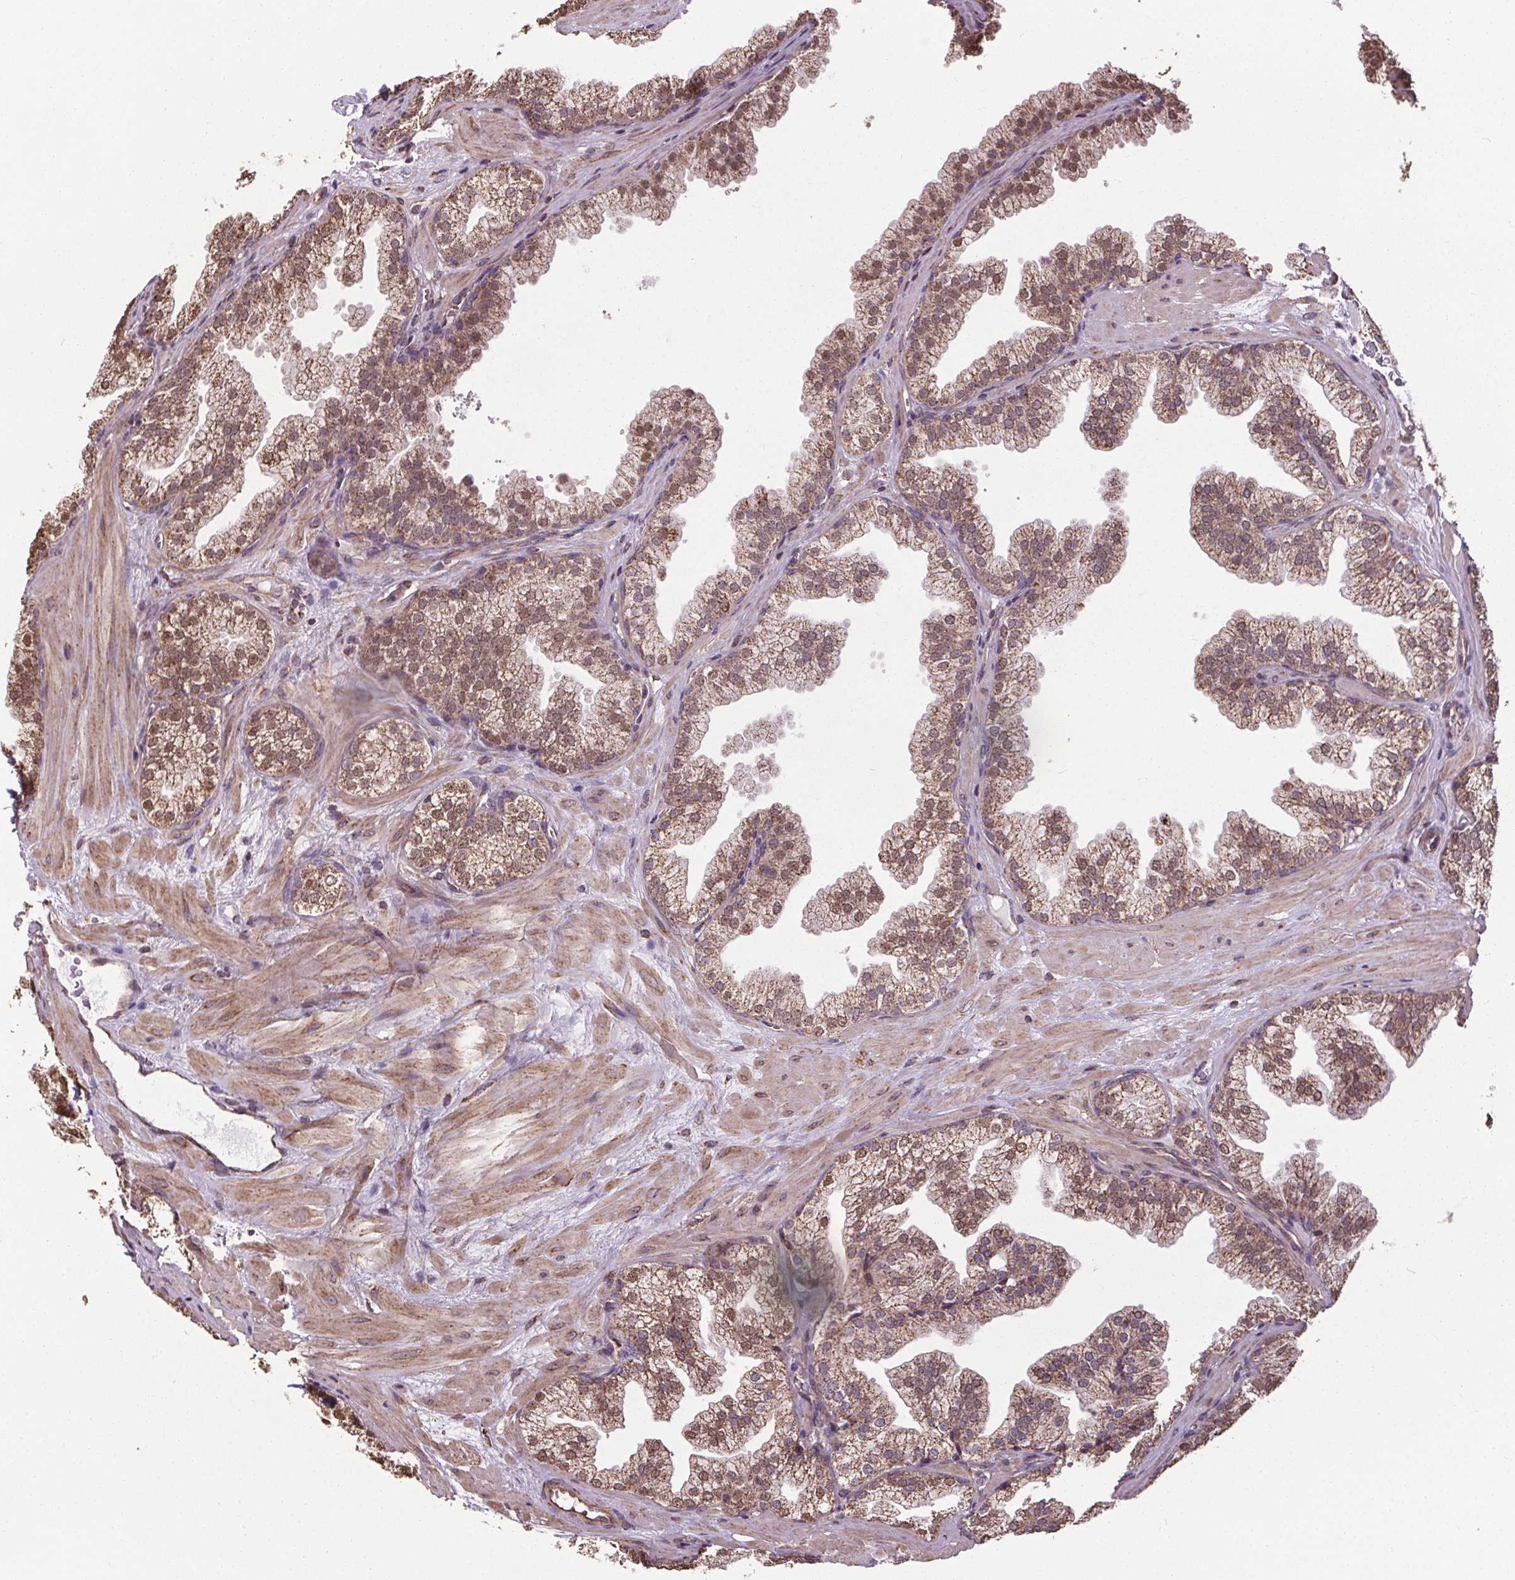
{"staining": {"intensity": "moderate", "quantity": "25%-75%", "location": "cytoplasmic/membranous,nuclear"}, "tissue": "prostate", "cell_type": "Glandular cells", "image_type": "normal", "snomed": [{"axis": "morphology", "description": "Normal tissue, NOS"}, {"axis": "topography", "description": "Prostate"}], "caption": "Immunohistochemistry (DAB (3,3'-diaminobenzidine)) staining of unremarkable human prostate displays moderate cytoplasmic/membranous,nuclear protein positivity in about 25%-75% of glandular cells. Ihc stains the protein in brown and the nuclei are stained blue.", "gene": "ZNF548", "patient": {"sex": "male", "age": 37}}